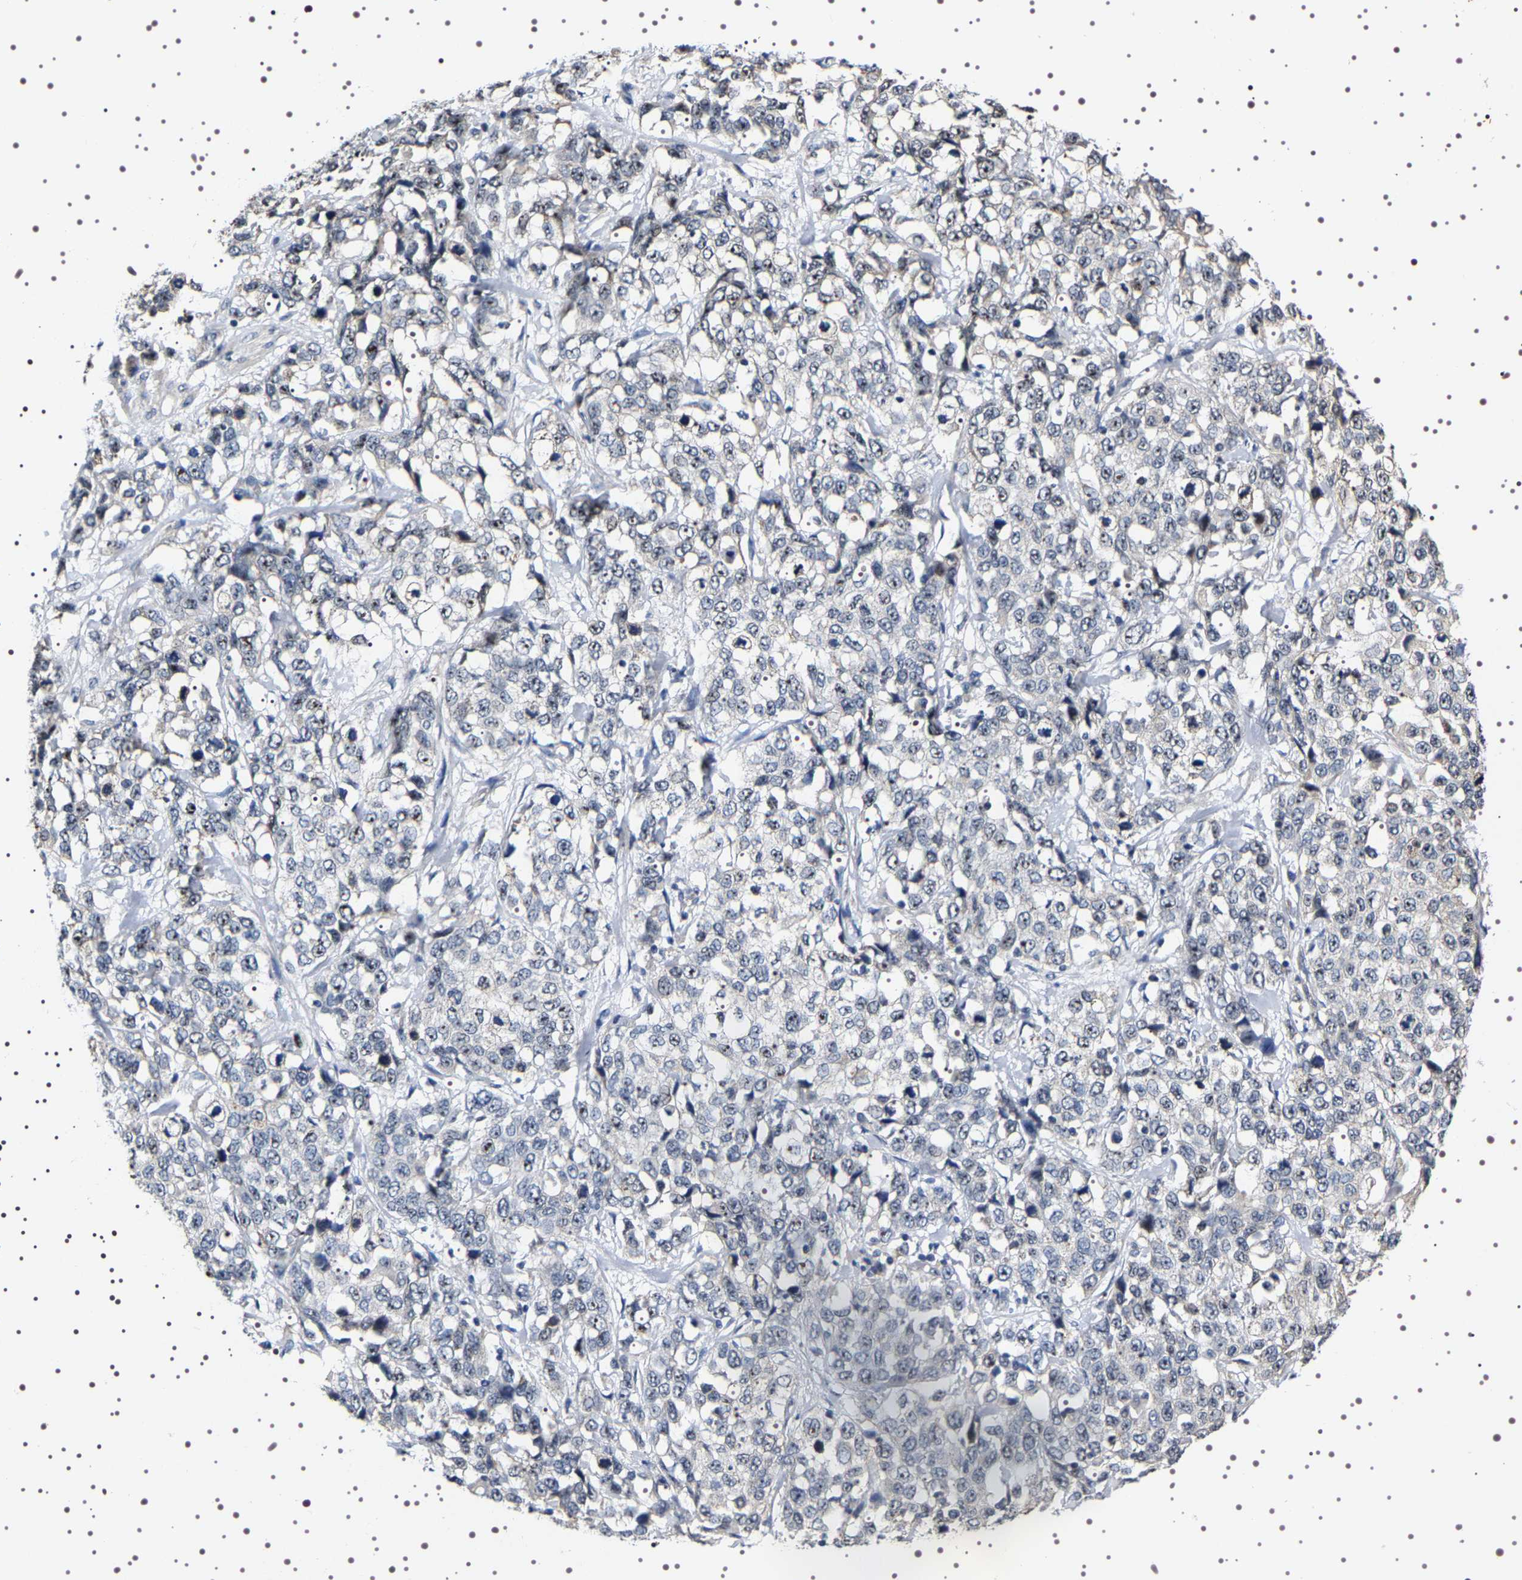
{"staining": {"intensity": "moderate", "quantity": "25%-75%", "location": "nuclear"}, "tissue": "stomach cancer", "cell_type": "Tumor cells", "image_type": "cancer", "snomed": [{"axis": "morphology", "description": "Normal tissue, NOS"}, {"axis": "morphology", "description": "Adenocarcinoma, NOS"}, {"axis": "topography", "description": "Stomach"}], "caption": "Immunohistochemistry staining of stomach cancer (adenocarcinoma), which demonstrates medium levels of moderate nuclear positivity in approximately 25%-75% of tumor cells indicating moderate nuclear protein expression. The staining was performed using DAB (brown) for protein detection and nuclei were counterstained in hematoxylin (blue).", "gene": "GNL3", "patient": {"sex": "male", "age": 48}}